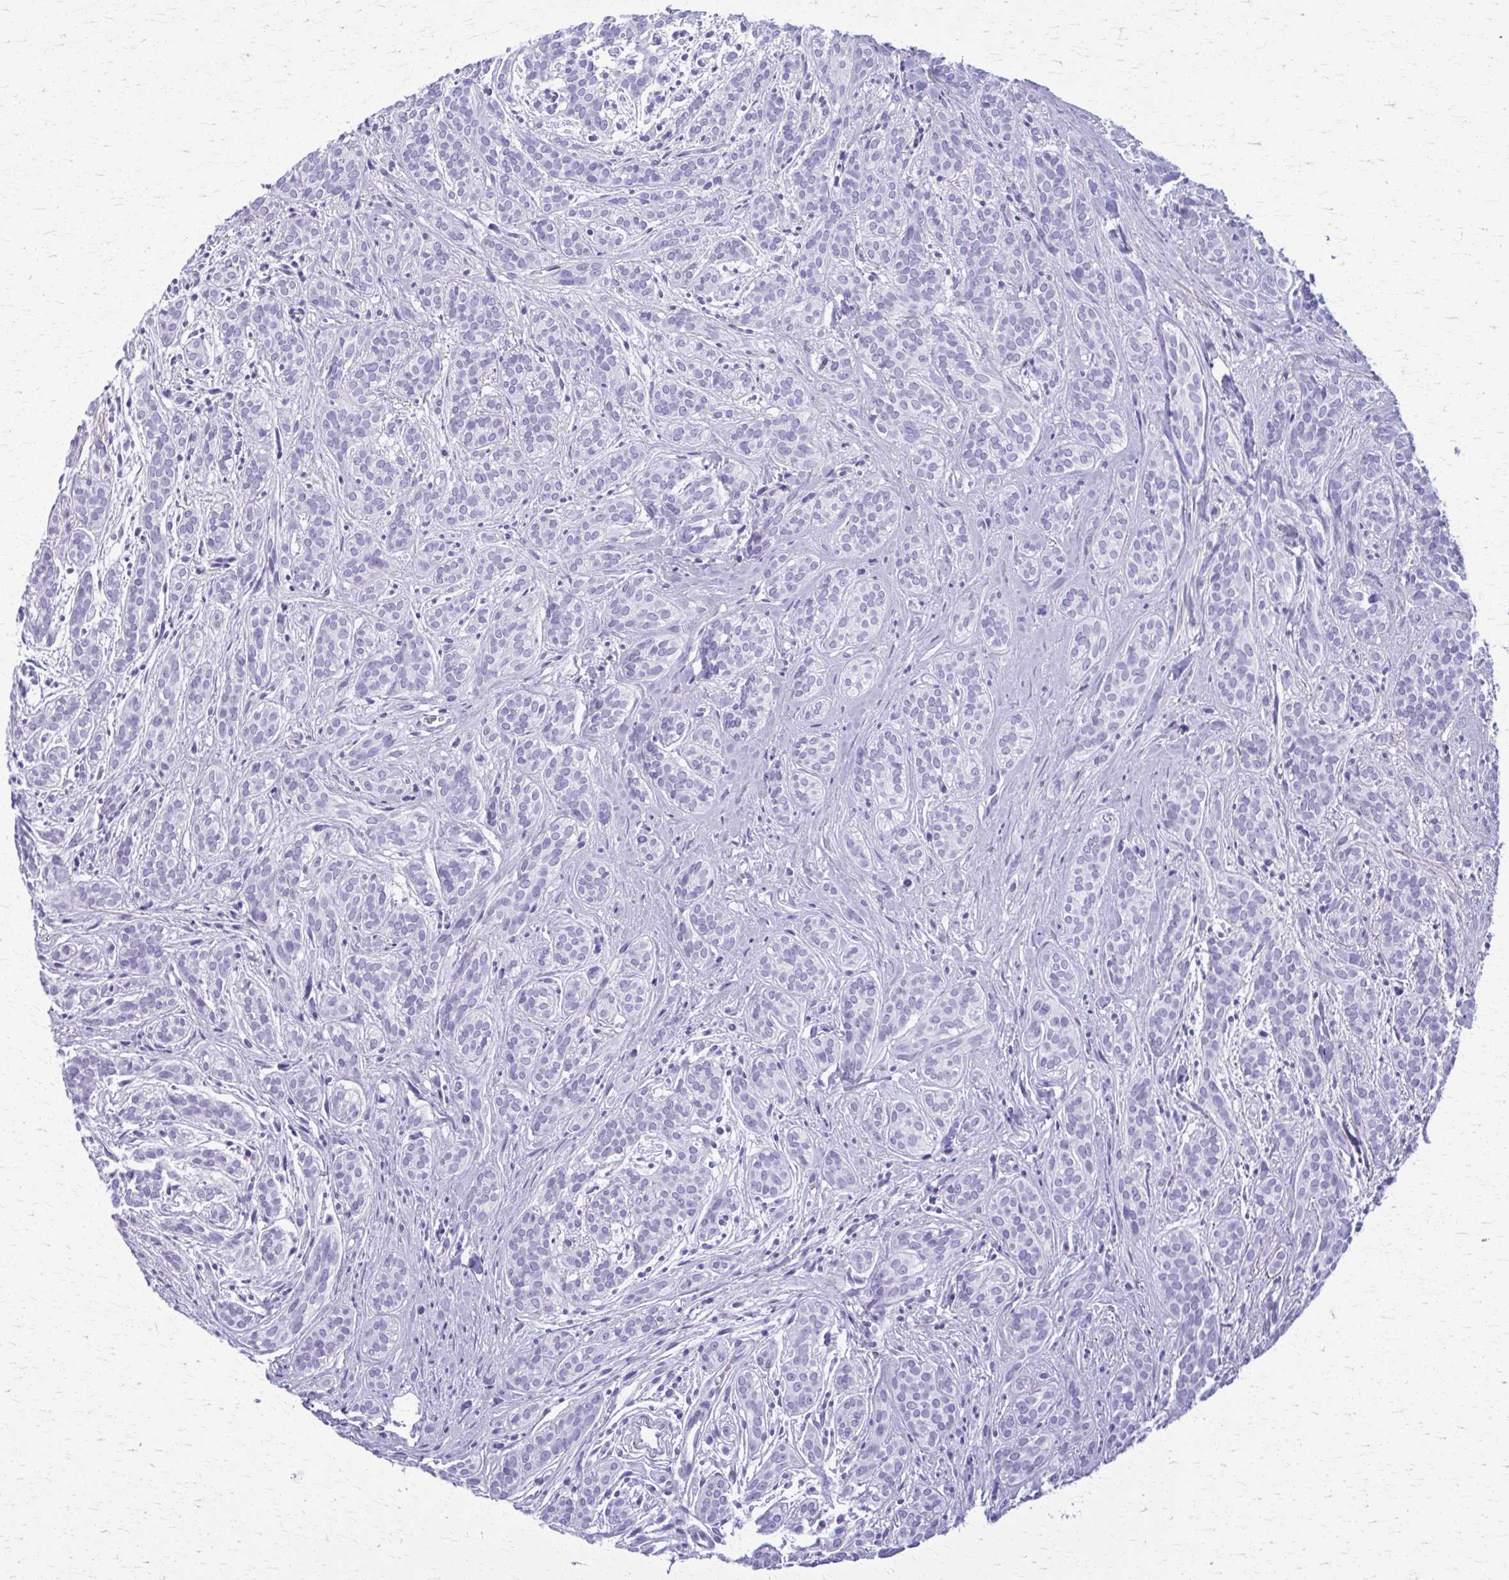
{"staining": {"intensity": "negative", "quantity": "none", "location": "none"}, "tissue": "head and neck cancer", "cell_type": "Tumor cells", "image_type": "cancer", "snomed": [{"axis": "morphology", "description": "Adenocarcinoma, NOS"}, {"axis": "topography", "description": "Head-Neck"}], "caption": "There is no significant expression in tumor cells of head and neck cancer.", "gene": "ACSM2B", "patient": {"sex": "female", "age": 57}}